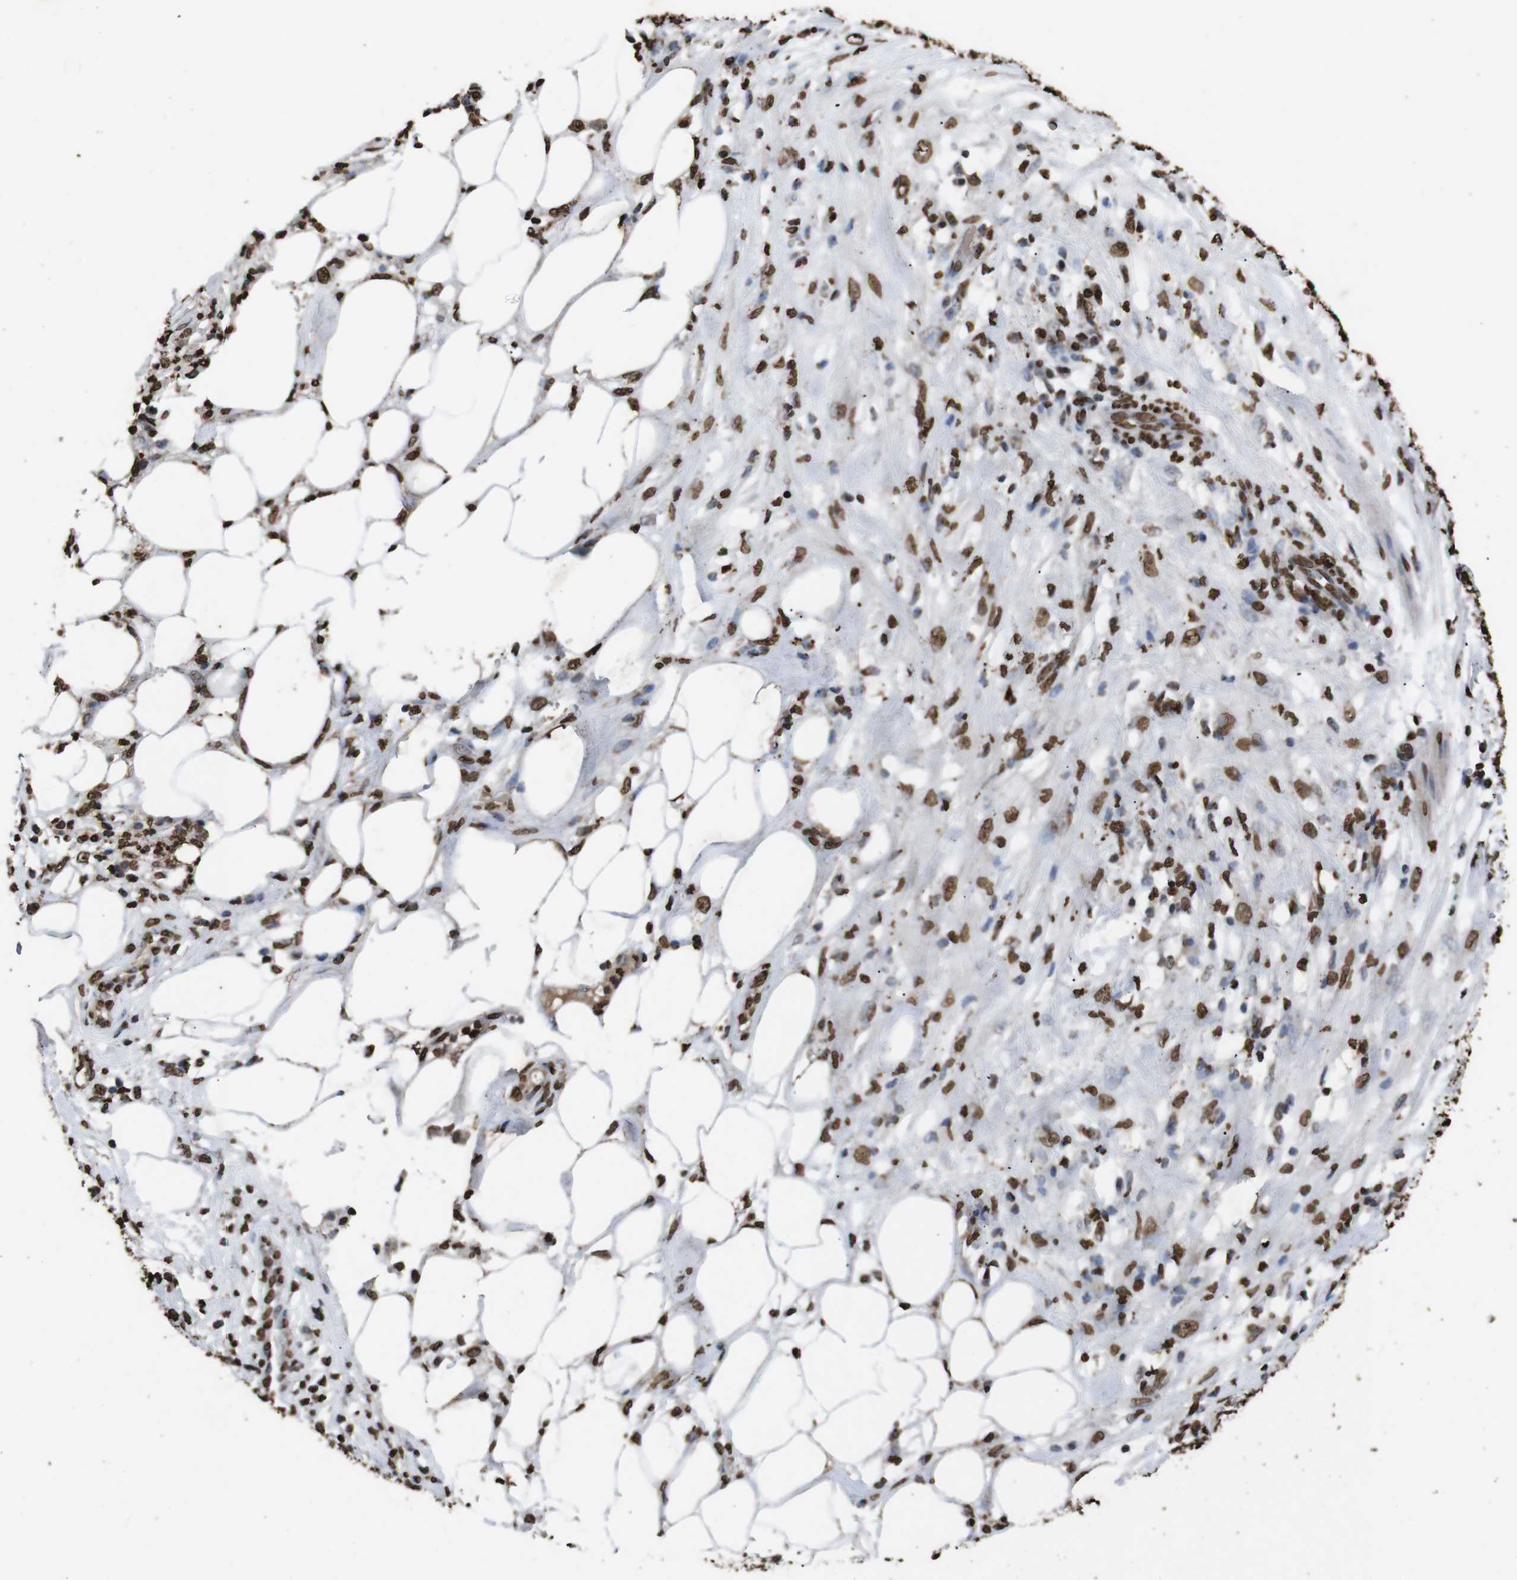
{"staining": {"intensity": "strong", "quantity": ">75%", "location": "nuclear"}, "tissue": "pancreatic cancer", "cell_type": "Tumor cells", "image_type": "cancer", "snomed": [{"axis": "morphology", "description": "Adenocarcinoma, NOS"}, {"axis": "topography", "description": "Pancreas"}], "caption": "This is a micrograph of immunohistochemistry staining of pancreatic cancer (adenocarcinoma), which shows strong staining in the nuclear of tumor cells.", "gene": "MDM2", "patient": {"sex": "female", "age": 71}}